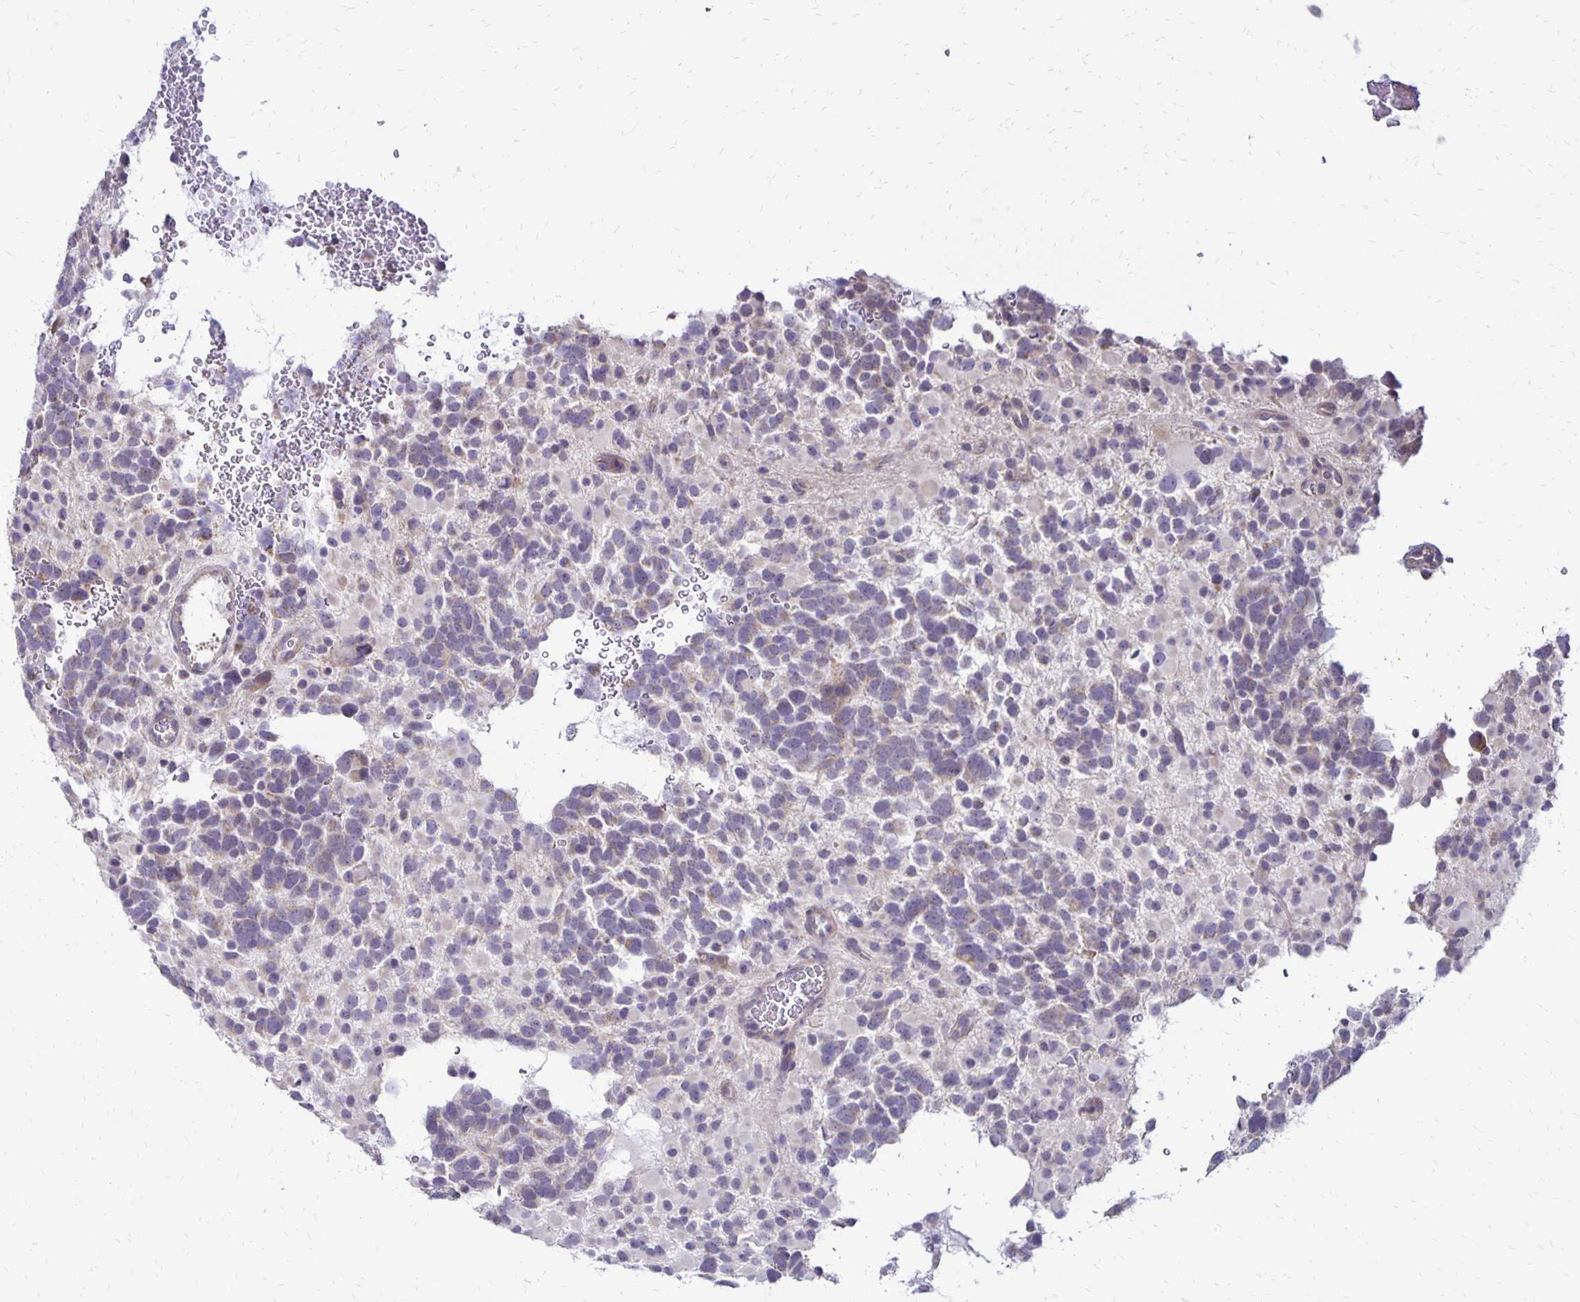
{"staining": {"intensity": "weak", "quantity": "<25%", "location": "cytoplasmic/membranous"}, "tissue": "glioma", "cell_type": "Tumor cells", "image_type": "cancer", "snomed": [{"axis": "morphology", "description": "Glioma, malignant, High grade"}, {"axis": "topography", "description": "Brain"}], "caption": "DAB immunohistochemical staining of human malignant high-grade glioma exhibits no significant staining in tumor cells. Nuclei are stained in blue.", "gene": "FN3K", "patient": {"sex": "female", "age": 40}}